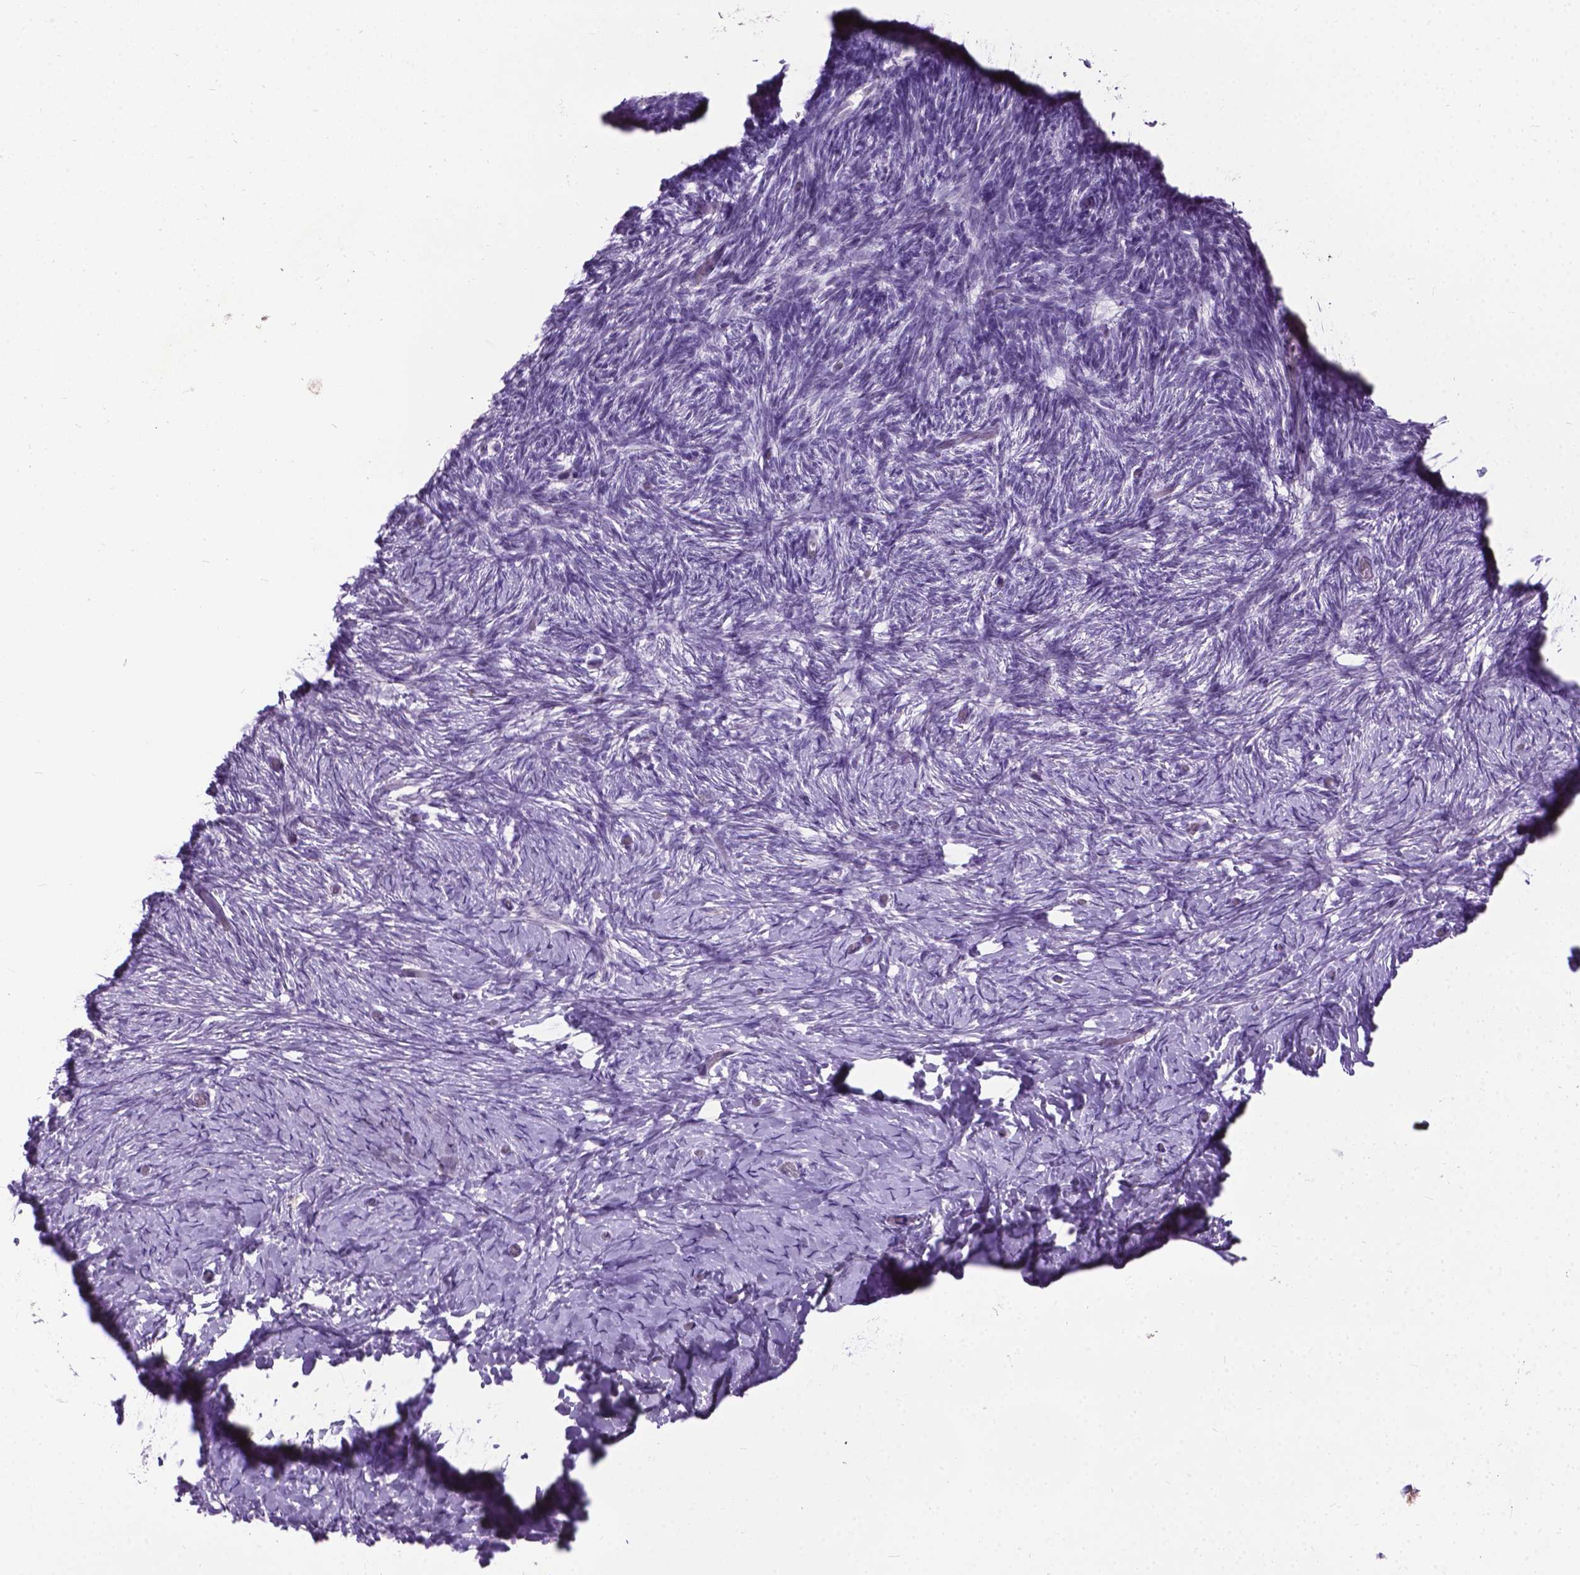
{"staining": {"intensity": "negative", "quantity": "none", "location": "none"}, "tissue": "ovary", "cell_type": "Ovarian stroma cells", "image_type": "normal", "snomed": [{"axis": "morphology", "description": "Normal tissue, NOS"}, {"axis": "topography", "description": "Ovary"}], "caption": "Image shows no protein expression in ovarian stroma cells of unremarkable ovary.", "gene": "PROB1", "patient": {"sex": "female", "age": 39}}